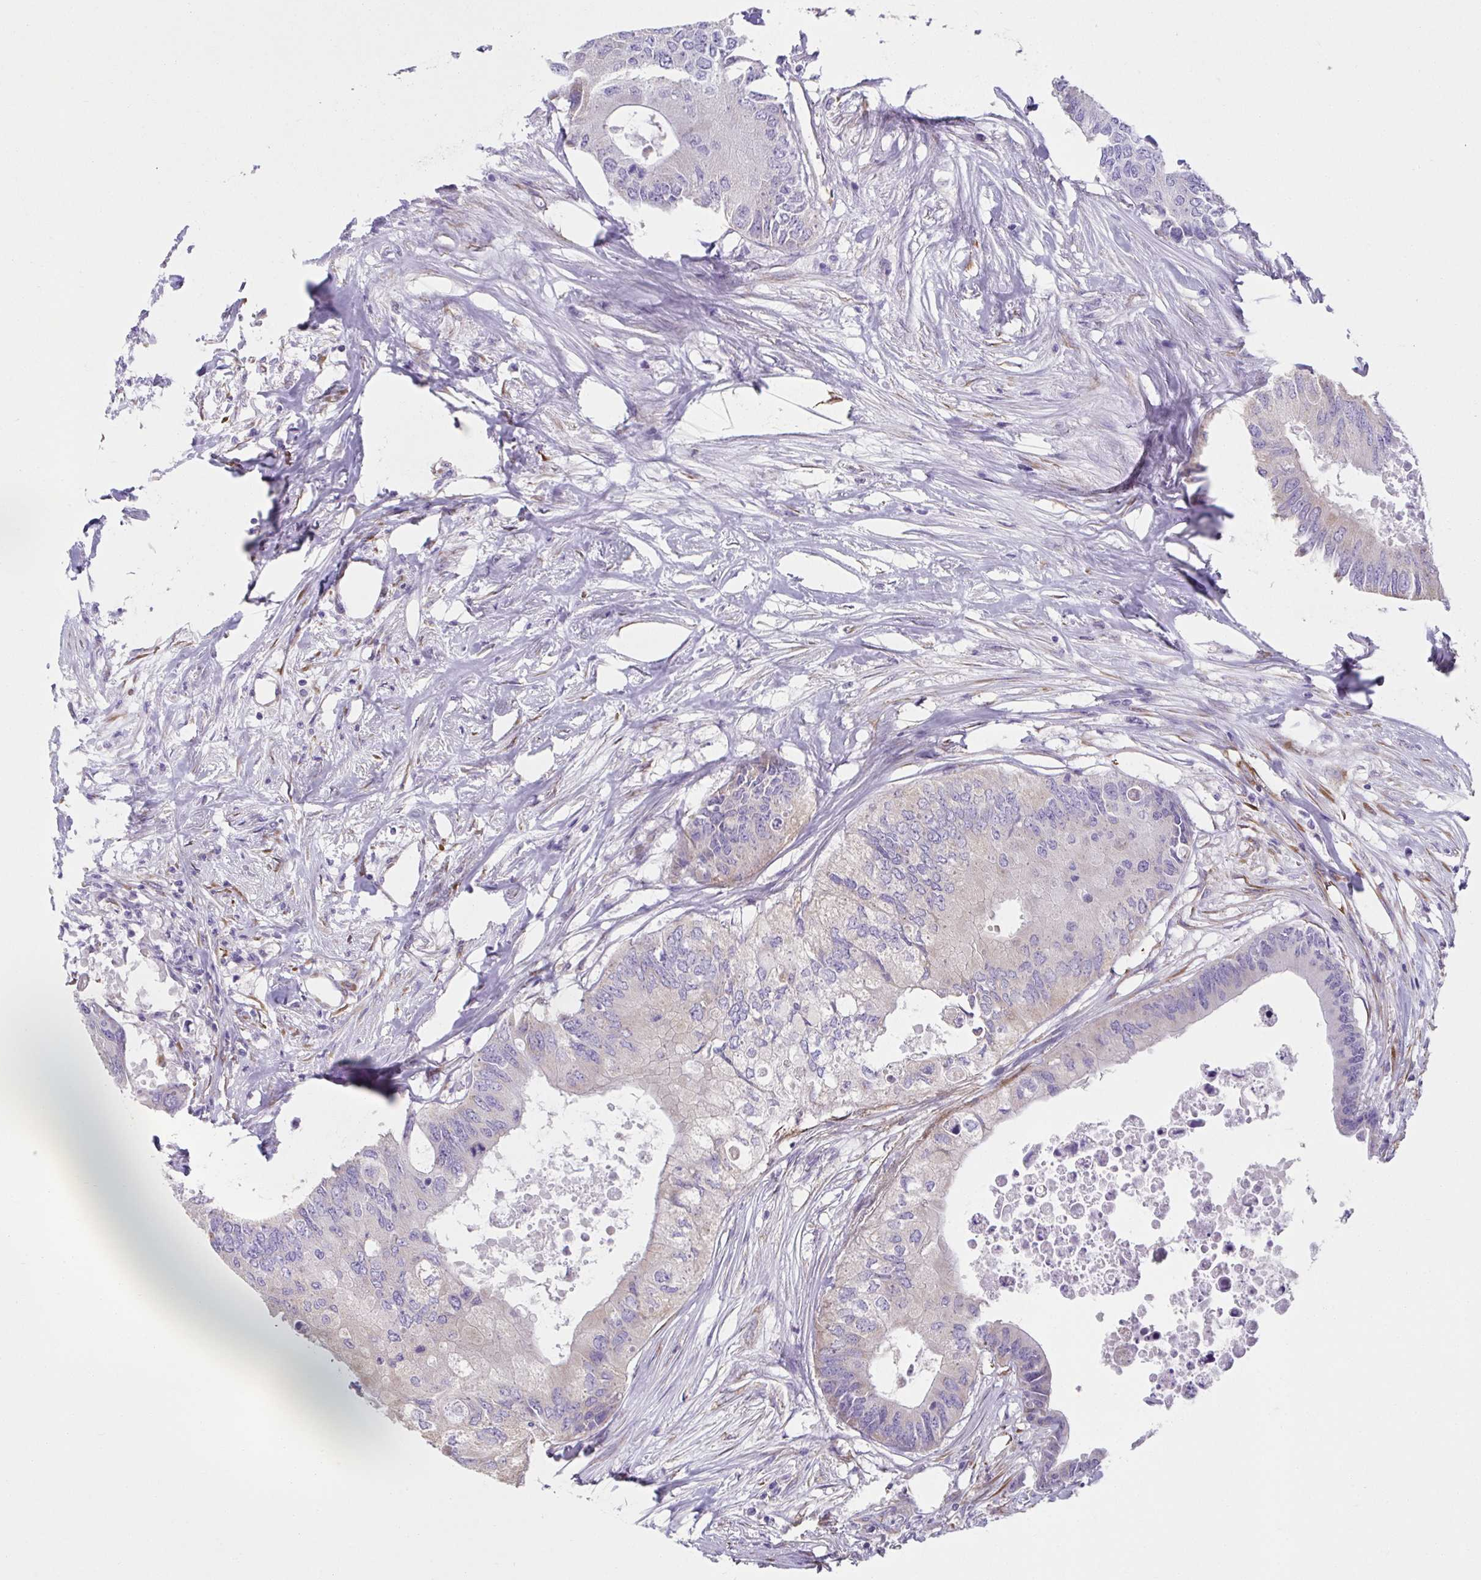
{"staining": {"intensity": "negative", "quantity": "none", "location": "none"}, "tissue": "colorectal cancer", "cell_type": "Tumor cells", "image_type": "cancer", "snomed": [{"axis": "morphology", "description": "Adenocarcinoma, NOS"}, {"axis": "topography", "description": "Colon"}], "caption": "Immunohistochemistry (IHC) micrograph of human colorectal cancer (adenocarcinoma) stained for a protein (brown), which reveals no positivity in tumor cells.", "gene": "CXCR1", "patient": {"sex": "male", "age": 71}}